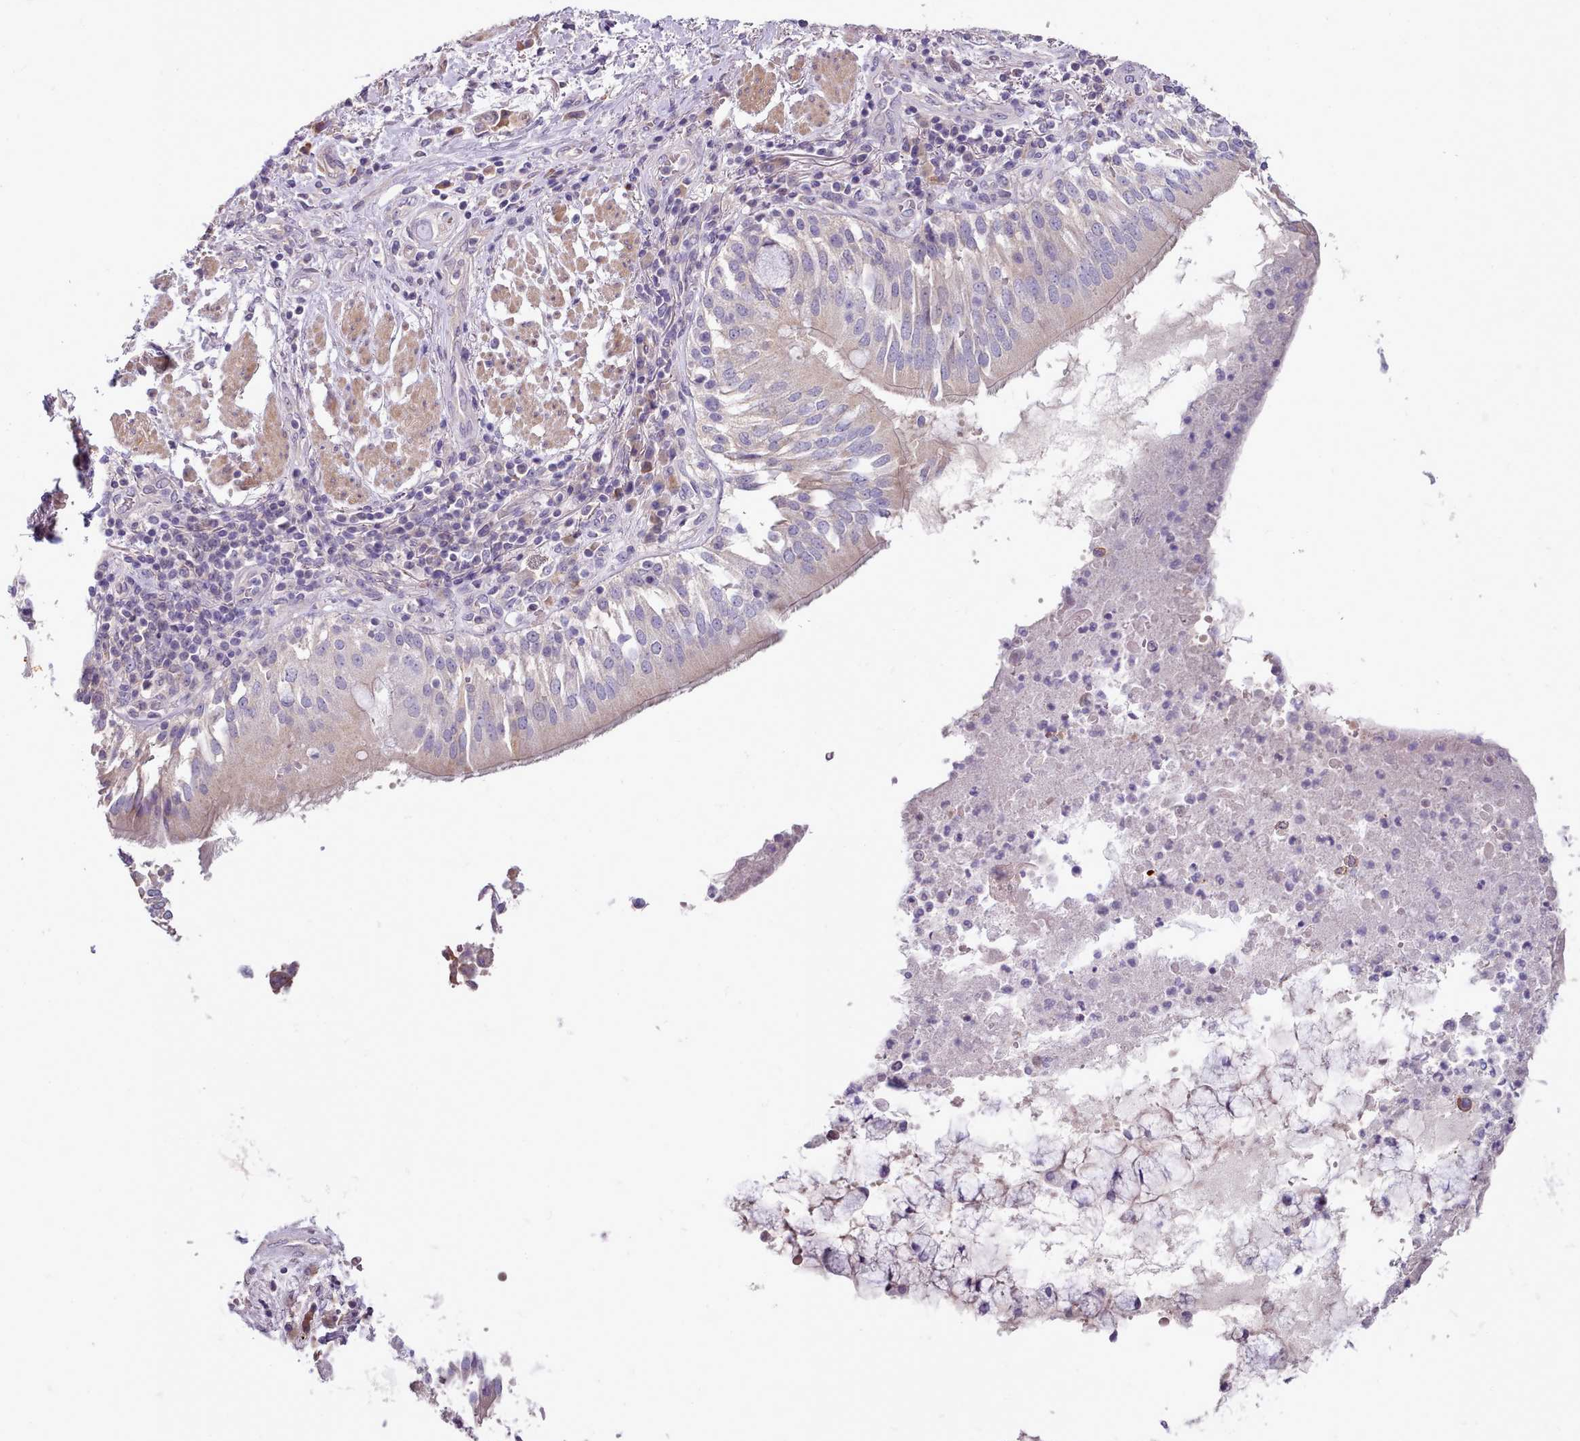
{"staining": {"intensity": "negative", "quantity": "none", "location": "none"}, "tissue": "adipose tissue", "cell_type": "Adipocytes", "image_type": "normal", "snomed": [{"axis": "morphology", "description": "Normal tissue, NOS"}, {"axis": "morphology", "description": "Squamous cell carcinoma, NOS"}, {"axis": "topography", "description": "Bronchus"}, {"axis": "topography", "description": "Lung"}], "caption": "Immunohistochemistry of unremarkable human adipose tissue reveals no staining in adipocytes.", "gene": "SETX", "patient": {"sex": "male", "age": 64}}